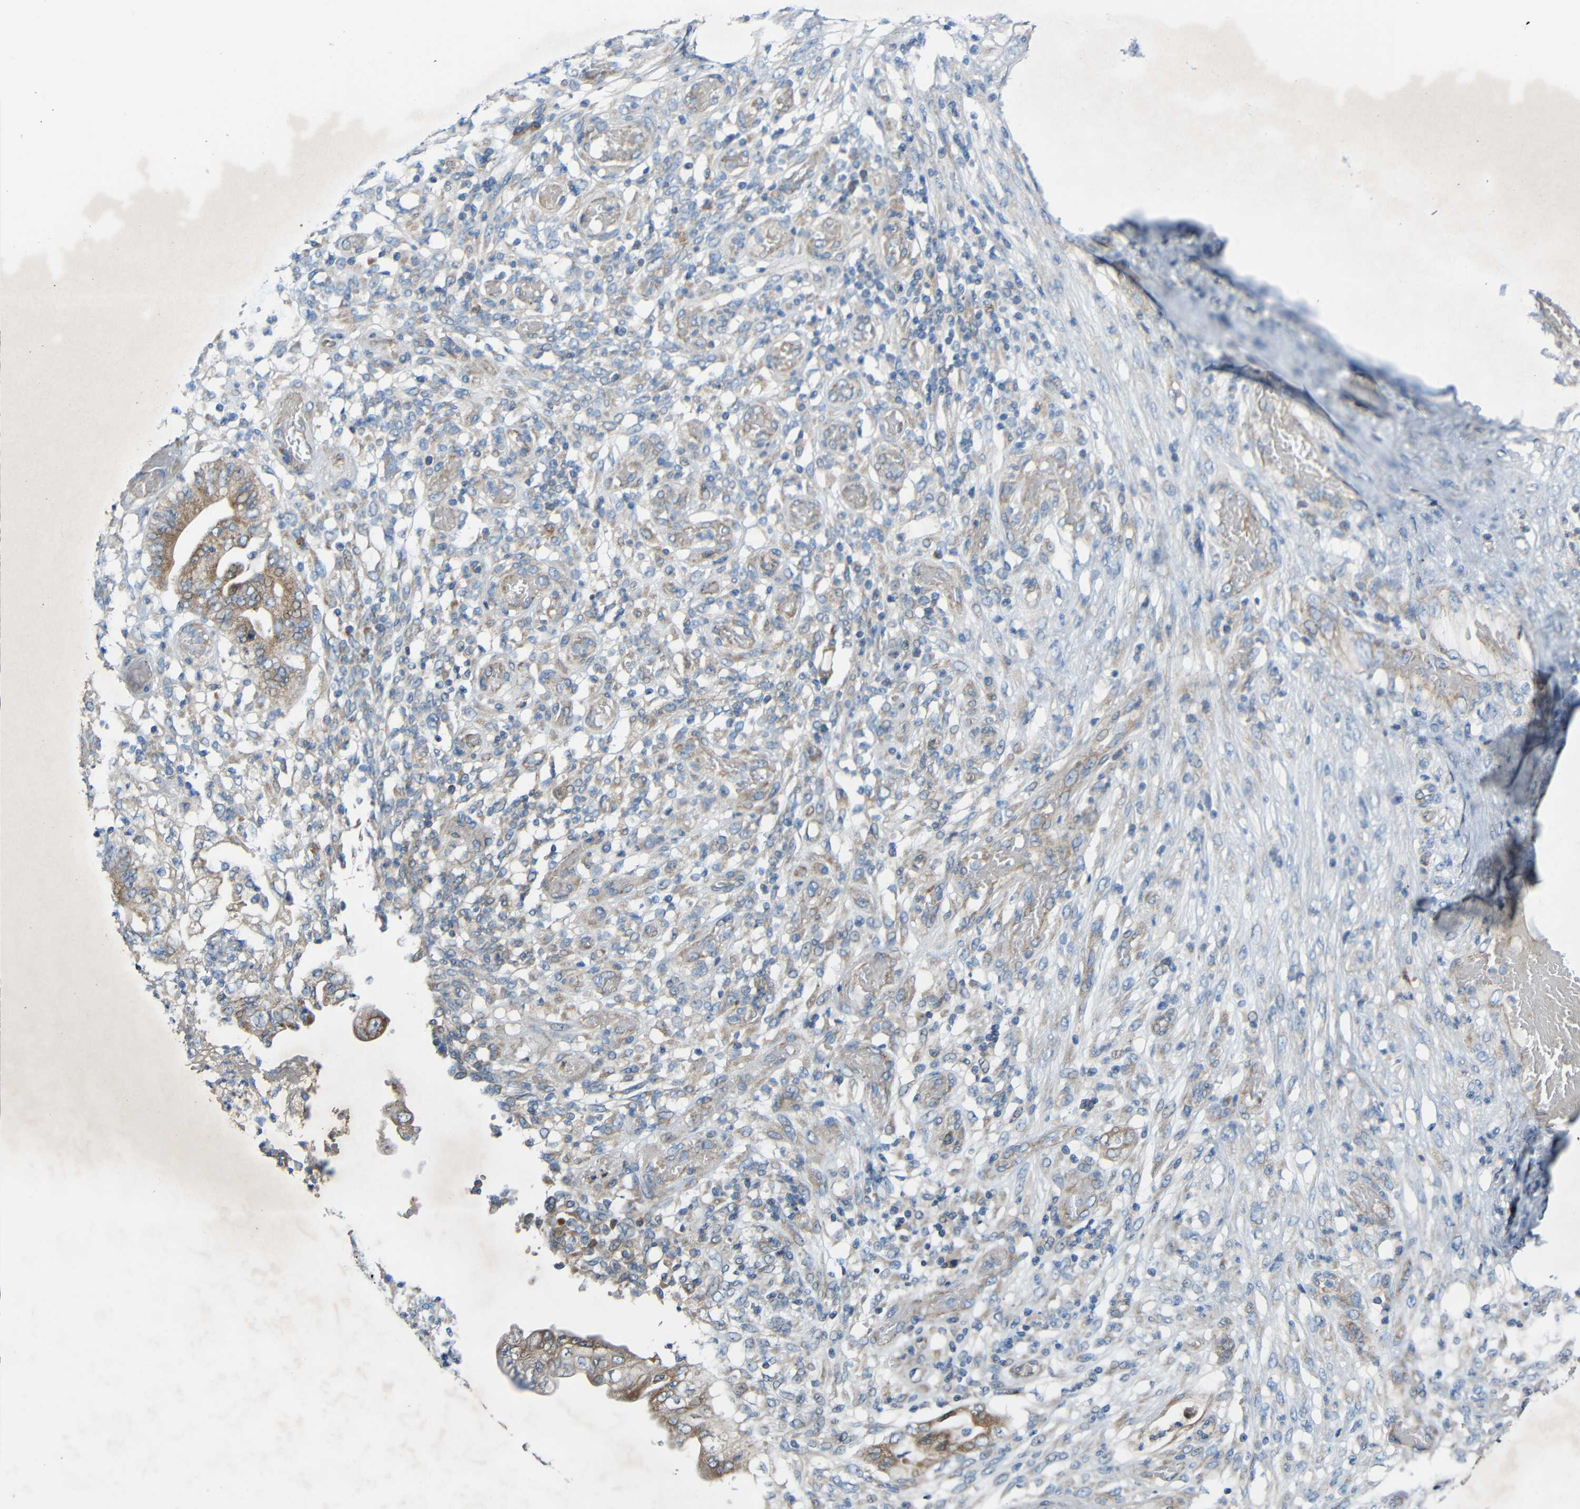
{"staining": {"intensity": "moderate", "quantity": "<25%", "location": "cytoplasmic/membranous"}, "tissue": "stomach cancer", "cell_type": "Tumor cells", "image_type": "cancer", "snomed": [{"axis": "morphology", "description": "Adenocarcinoma, NOS"}, {"axis": "topography", "description": "Stomach"}], "caption": "Stomach cancer tissue exhibits moderate cytoplasmic/membranous expression in approximately <25% of tumor cells, visualized by immunohistochemistry.", "gene": "TMEM25", "patient": {"sex": "female", "age": 73}}